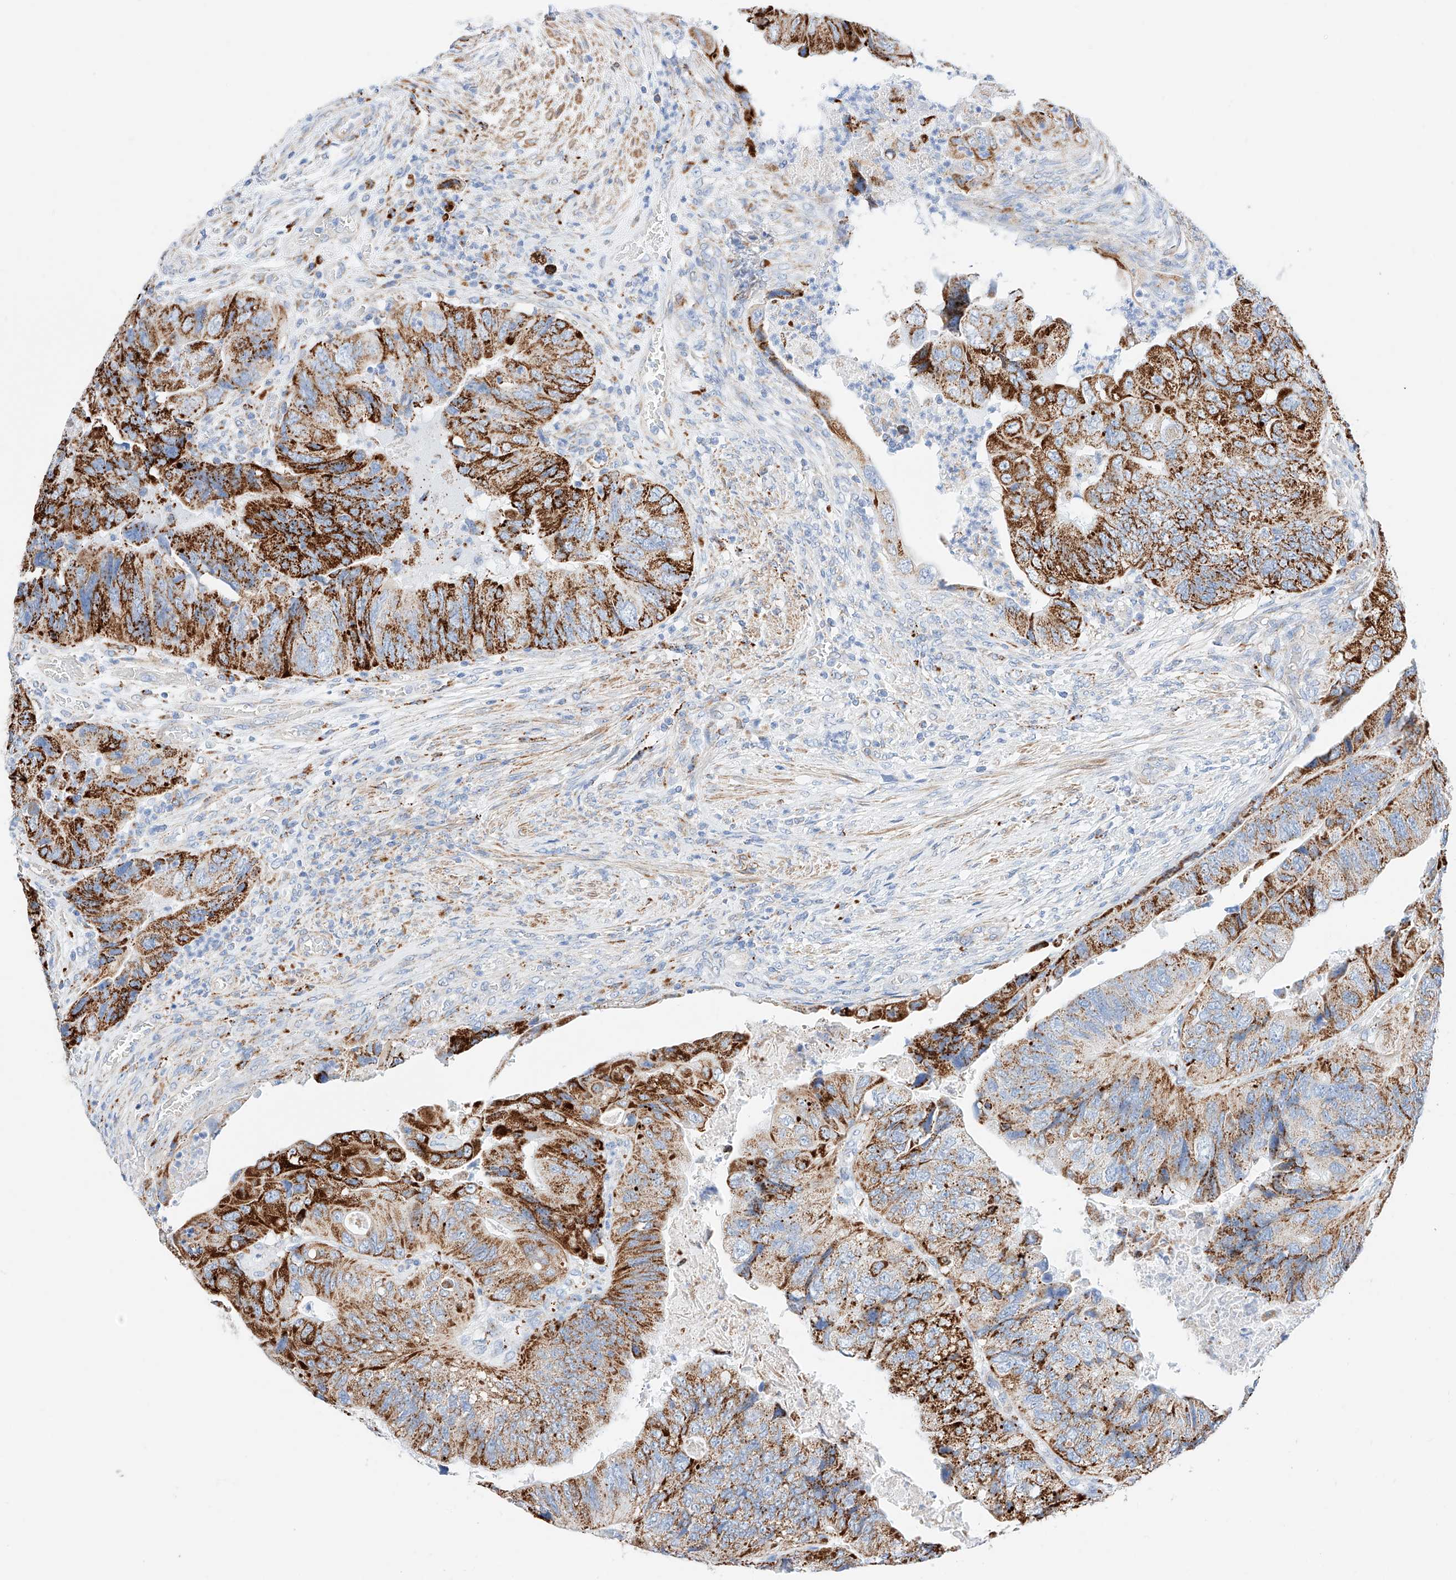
{"staining": {"intensity": "strong", "quantity": "25%-75%", "location": "cytoplasmic/membranous"}, "tissue": "colorectal cancer", "cell_type": "Tumor cells", "image_type": "cancer", "snomed": [{"axis": "morphology", "description": "Adenocarcinoma, NOS"}, {"axis": "topography", "description": "Rectum"}], "caption": "This image shows immunohistochemistry (IHC) staining of human colorectal cancer (adenocarcinoma), with high strong cytoplasmic/membranous expression in approximately 25%-75% of tumor cells.", "gene": "C6orf62", "patient": {"sex": "male", "age": 63}}